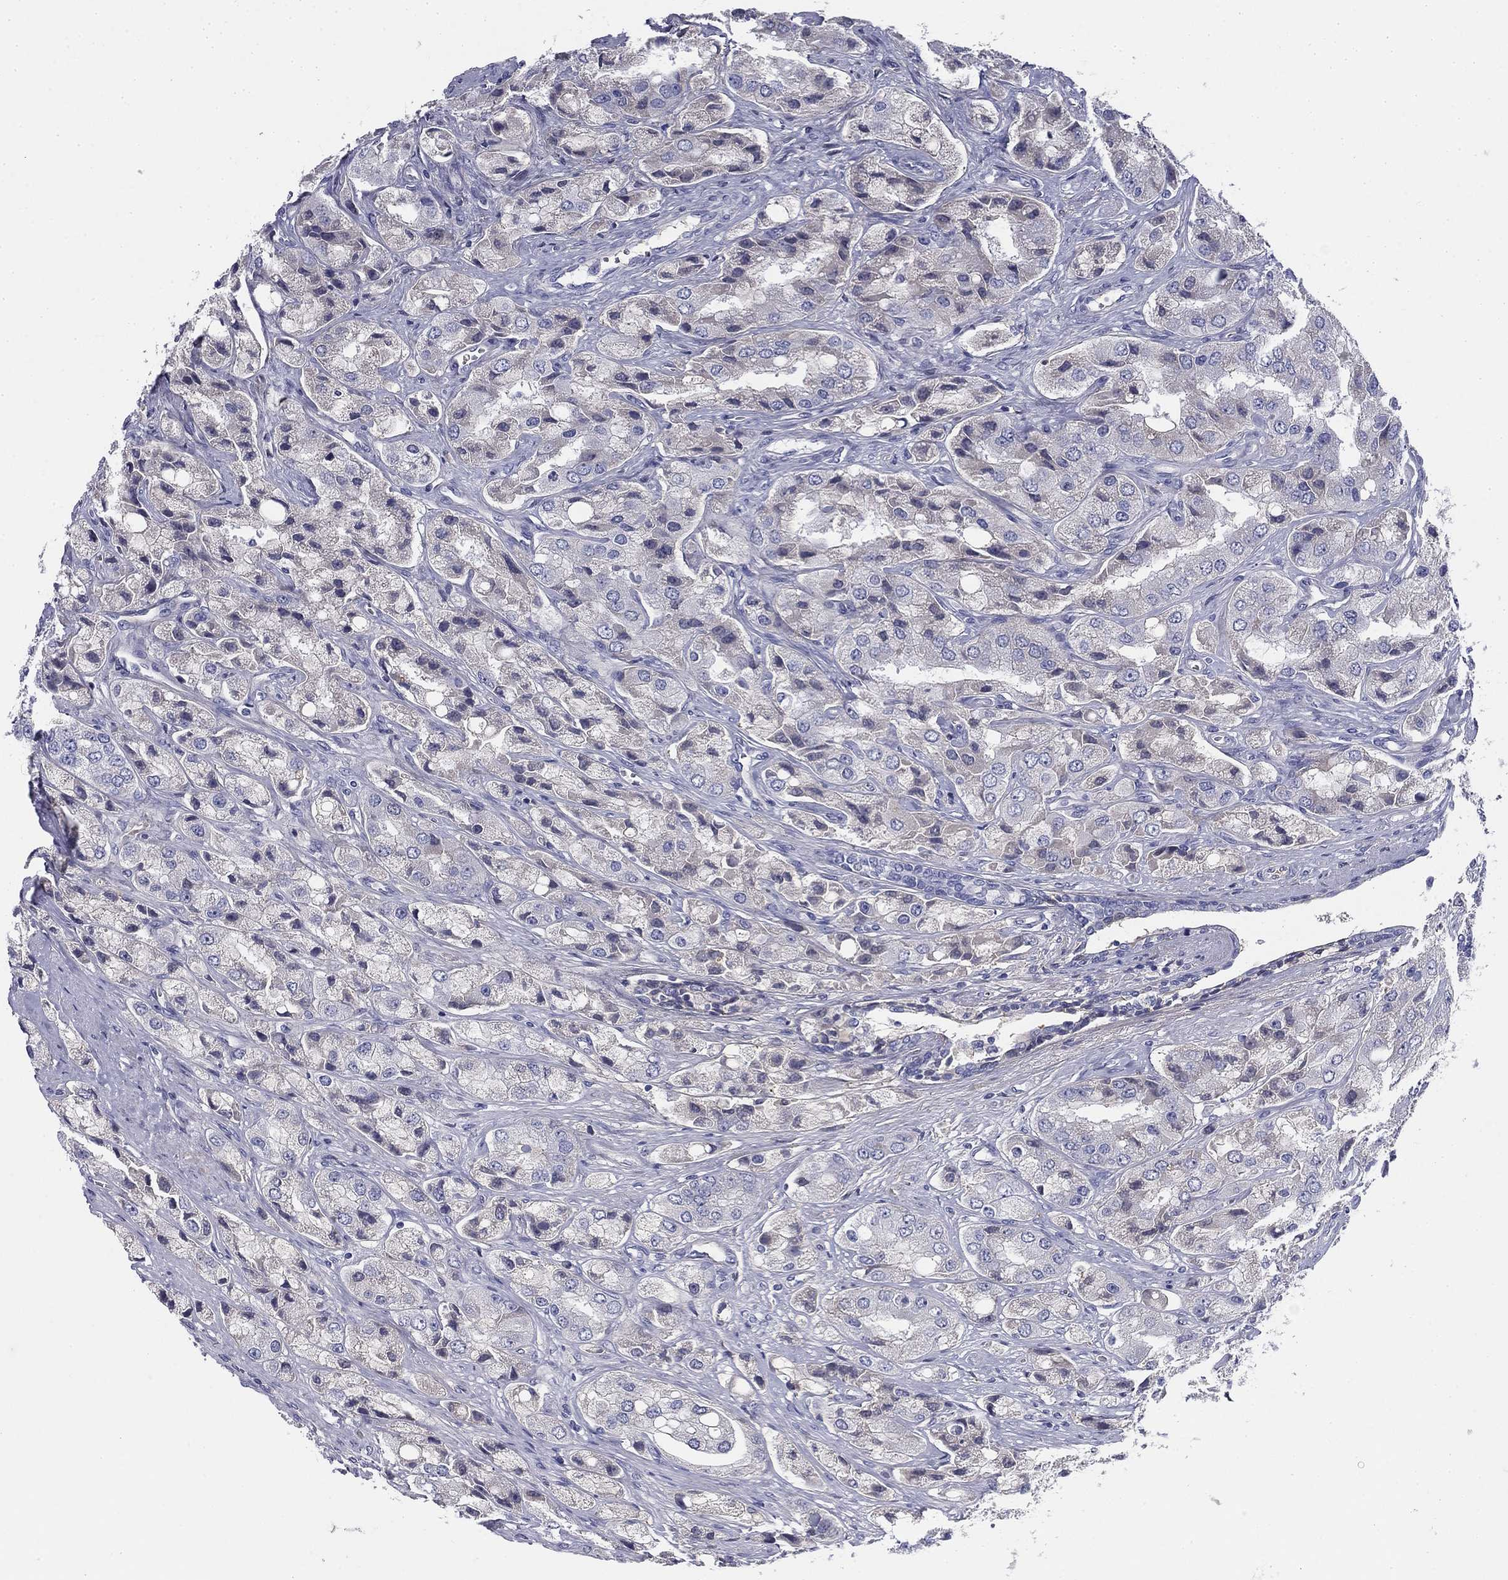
{"staining": {"intensity": "negative", "quantity": "none", "location": "none"}, "tissue": "prostate cancer", "cell_type": "Tumor cells", "image_type": "cancer", "snomed": [{"axis": "morphology", "description": "Adenocarcinoma, Low grade"}, {"axis": "topography", "description": "Prostate"}], "caption": "Prostate cancer (low-grade adenocarcinoma) was stained to show a protein in brown. There is no significant expression in tumor cells. (DAB (3,3'-diaminobenzidine) immunohistochemistry with hematoxylin counter stain).", "gene": "CPLX4", "patient": {"sex": "male", "age": 69}}